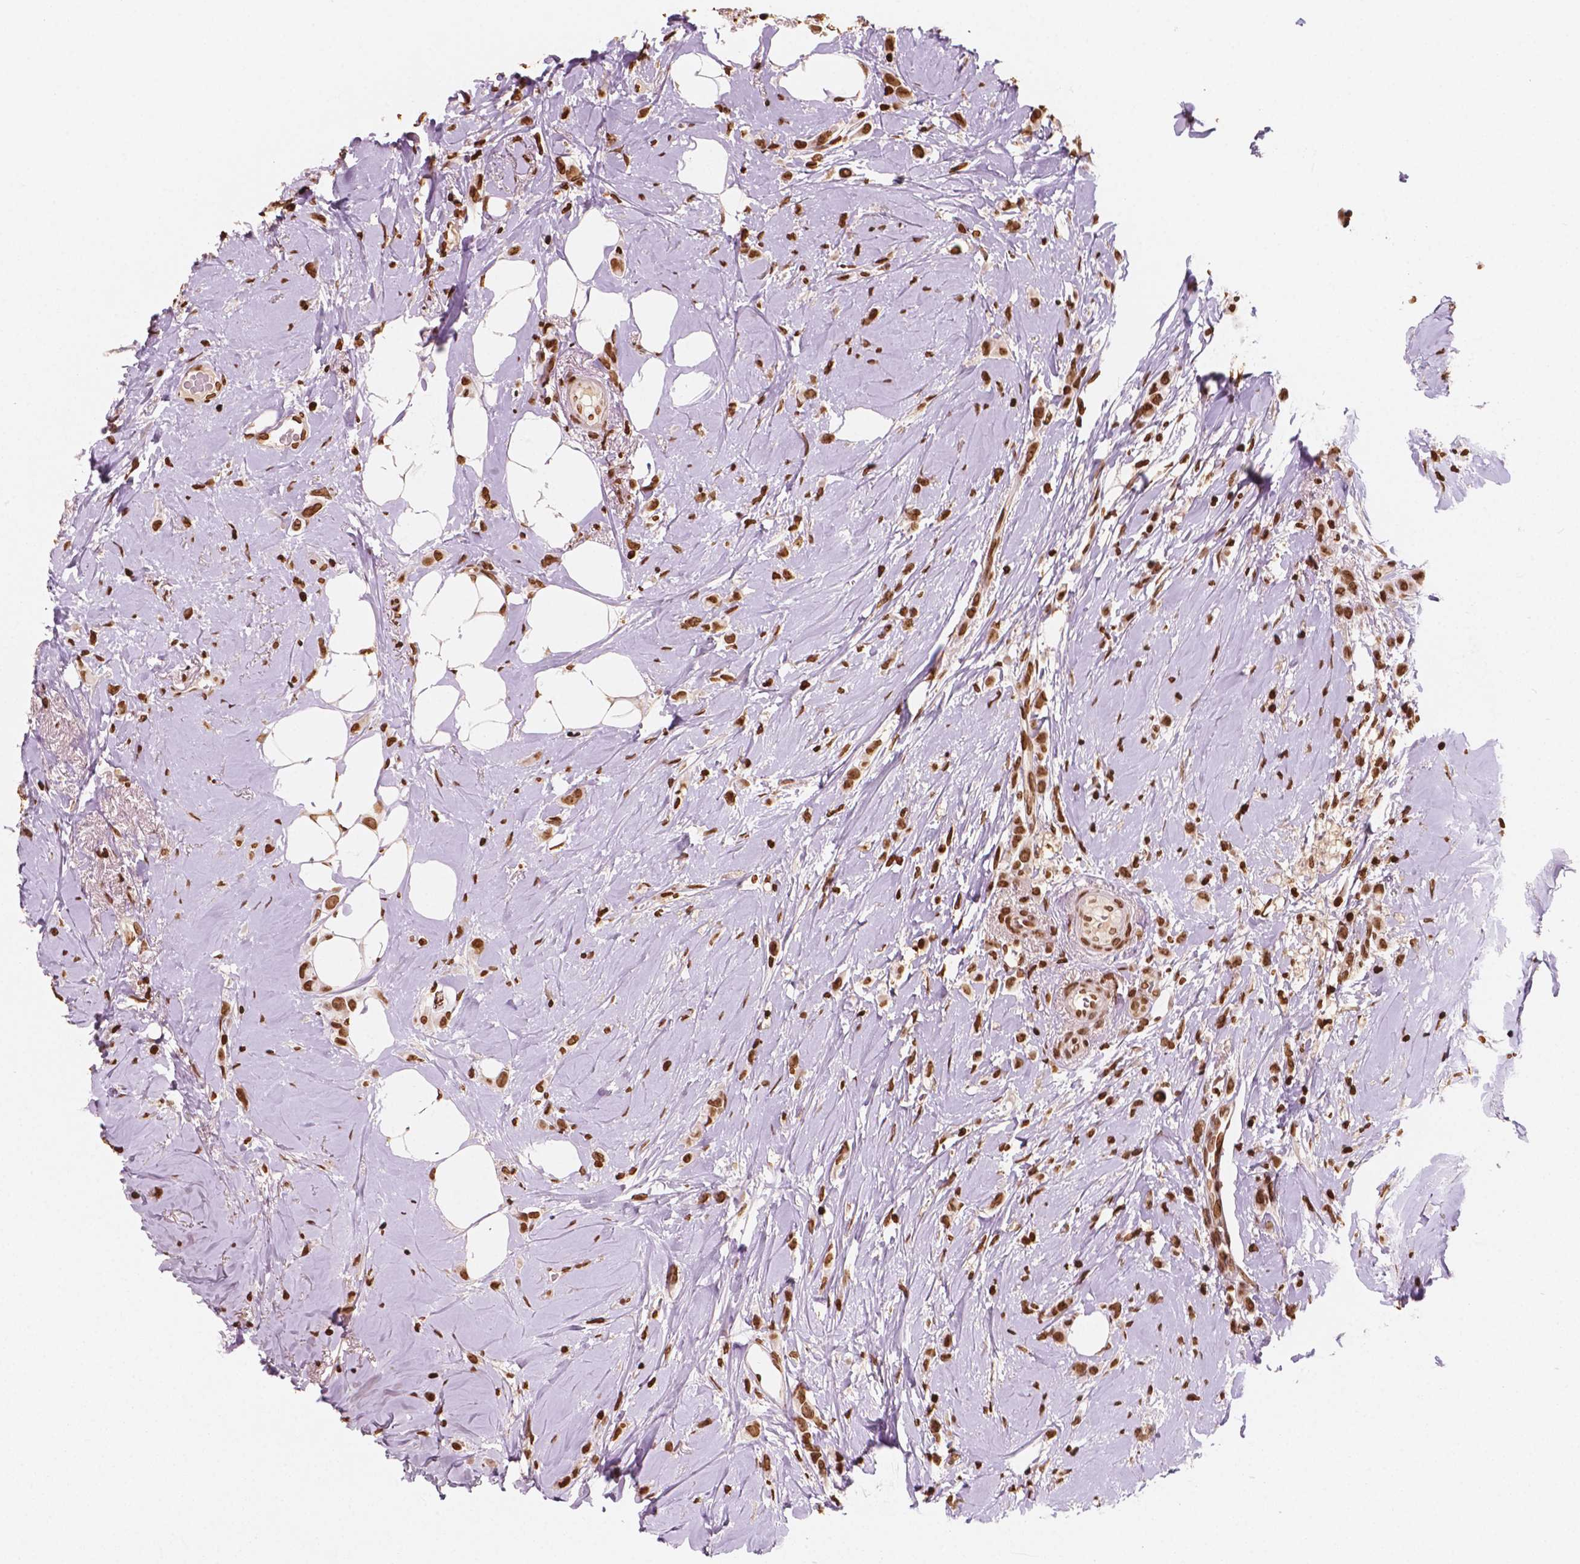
{"staining": {"intensity": "strong", "quantity": ">75%", "location": "nuclear"}, "tissue": "breast cancer", "cell_type": "Tumor cells", "image_type": "cancer", "snomed": [{"axis": "morphology", "description": "Lobular carcinoma"}, {"axis": "topography", "description": "Breast"}], "caption": "Approximately >75% of tumor cells in breast cancer reveal strong nuclear protein staining as visualized by brown immunohistochemical staining.", "gene": "H3C7", "patient": {"sex": "female", "age": 66}}